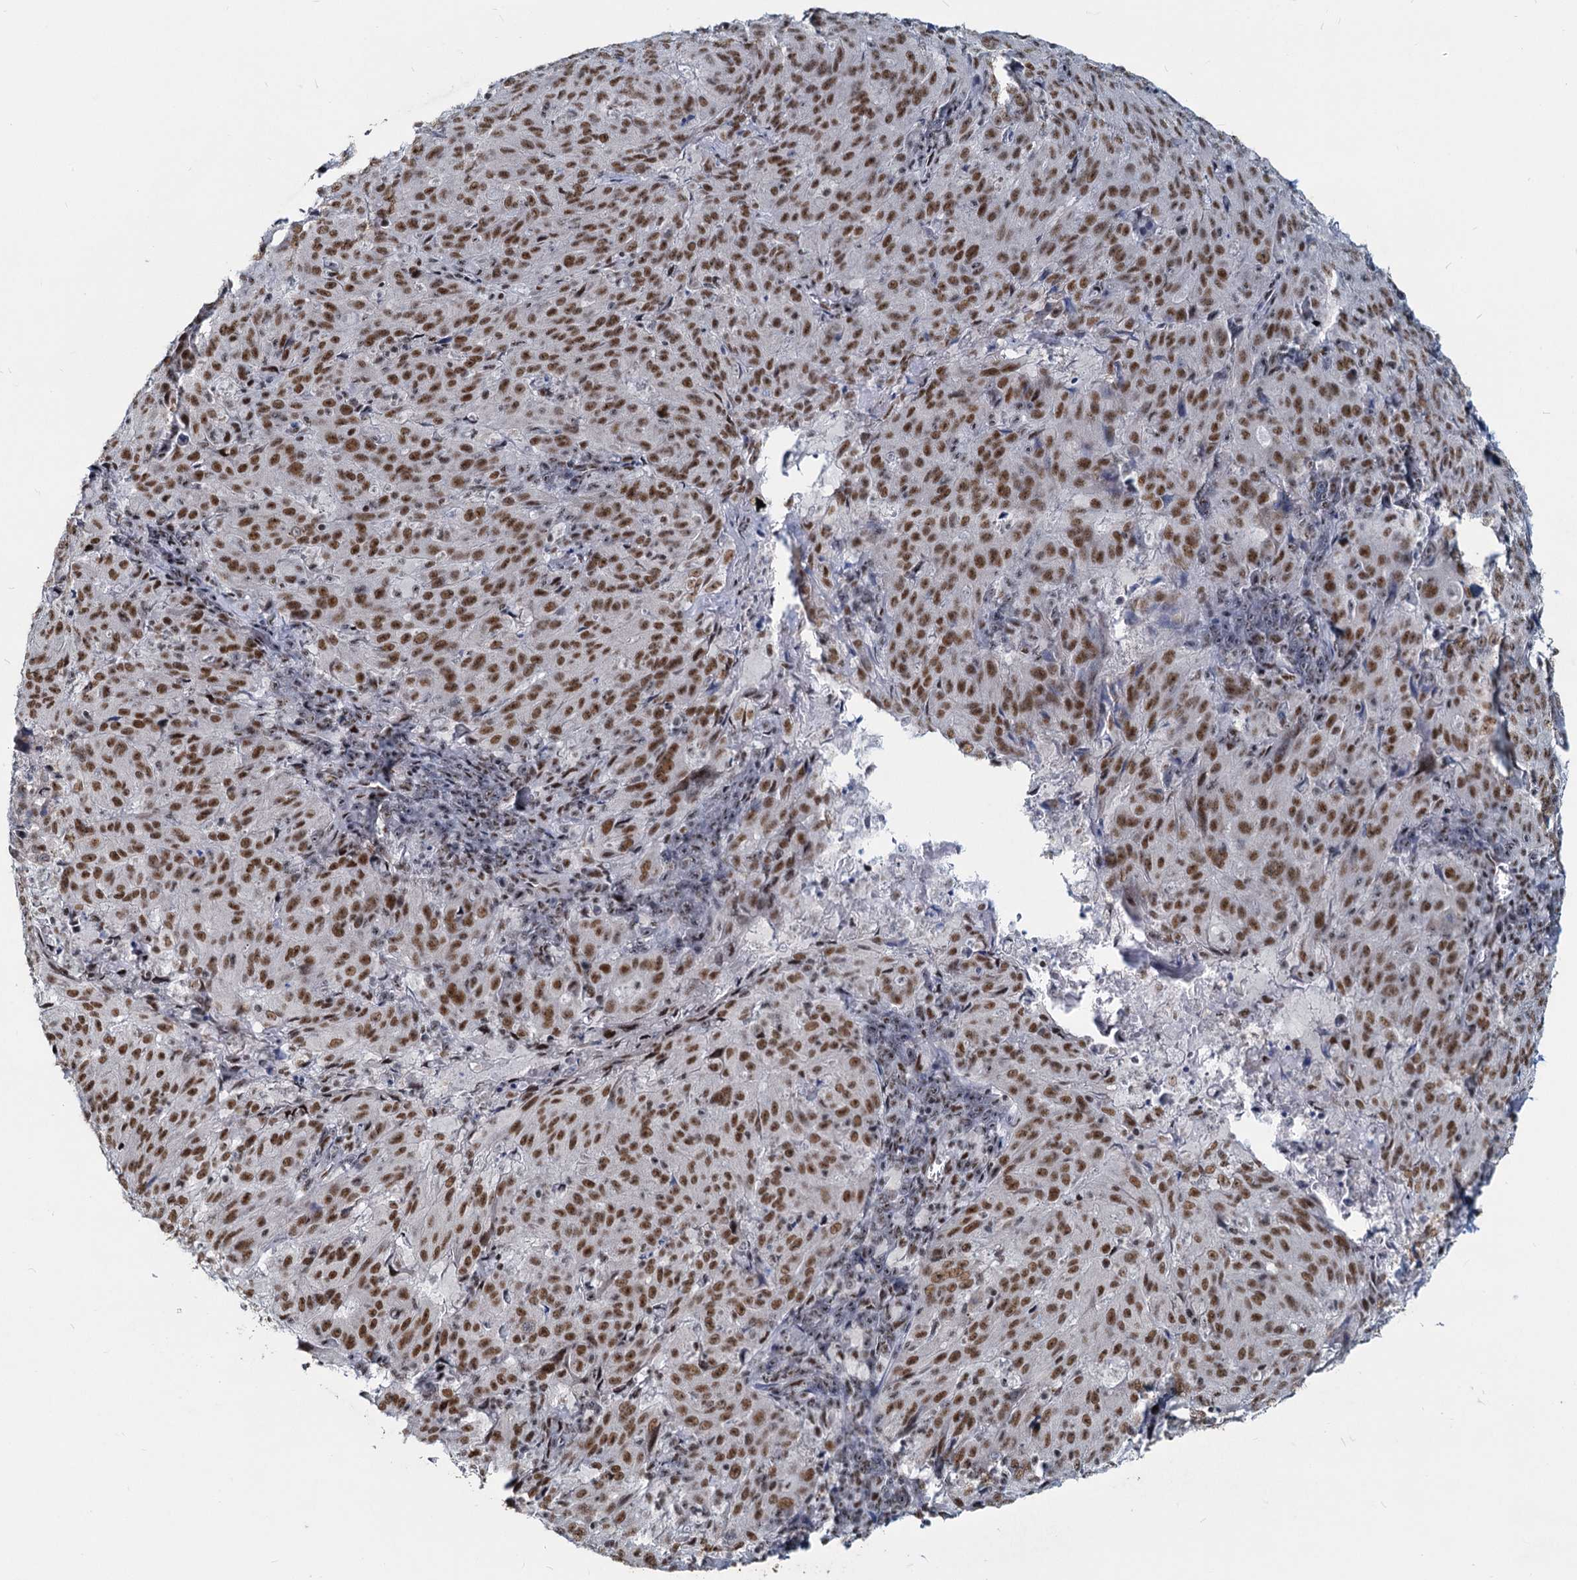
{"staining": {"intensity": "moderate", "quantity": ">75%", "location": "nuclear"}, "tissue": "pancreatic cancer", "cell_type": "Tumor cells", "image_type": "cancer", "snomed": [{"axis": "morphology", "description": "Adenocarcinoma, NOS"}, {"axis": "topography", "description": "Pancreas"}], "caption": "Protein expression analysis of human pancreatic cancer (adenocarcinoma) reveals moderate nuclear staining in about >75% of tumor cells. (Brightfield microscopy of DAB IHC at high magnification).", "gene": "METTL14", "patient": {"sex": "male", "age": 63}}